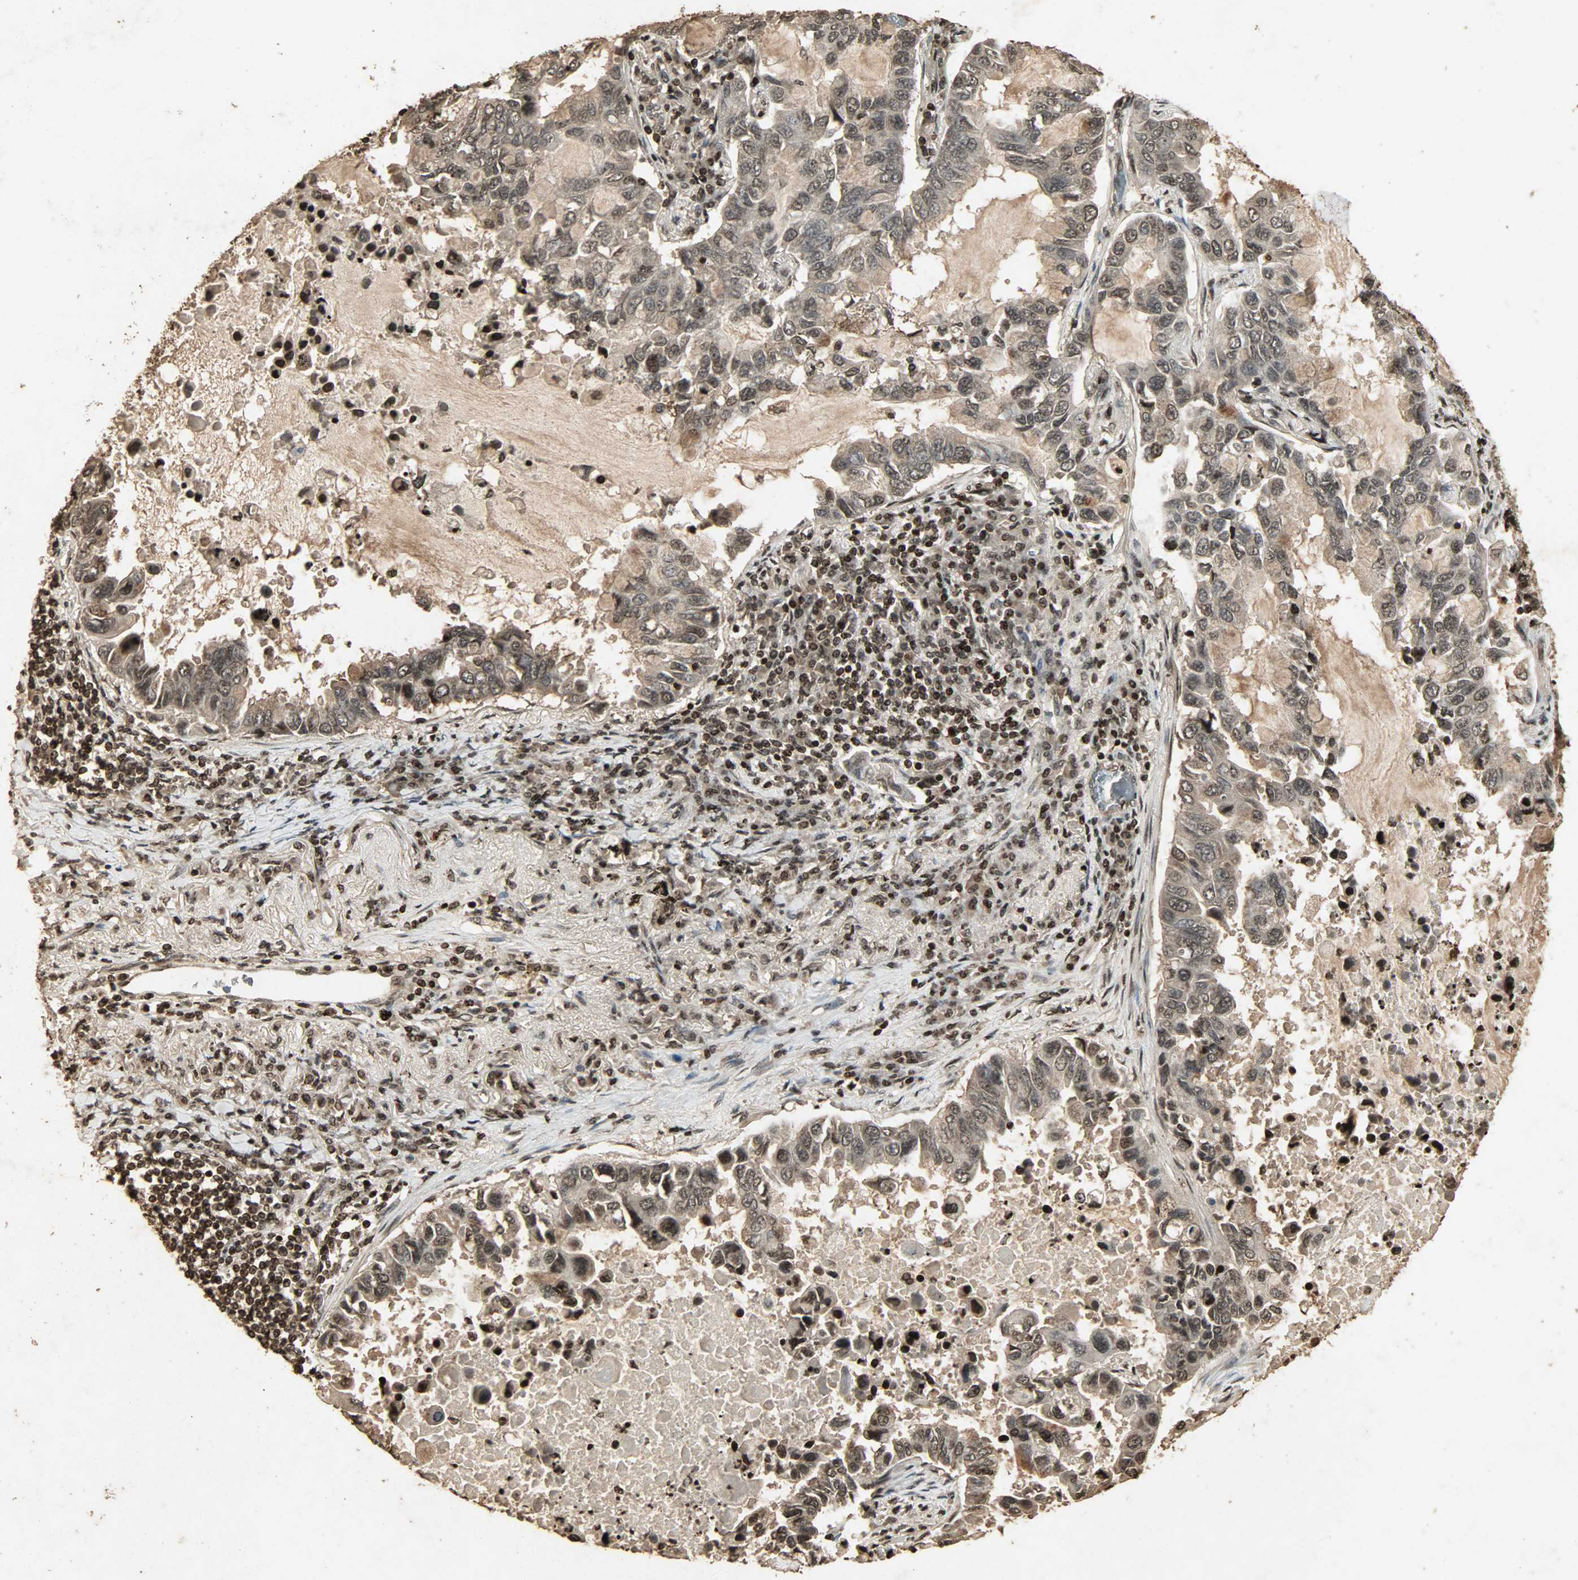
{"staining": {"intensity": "strong", "quantity": ">75%", "location": "cytoplasmic/membranous,nuclear"}, "tissue": "lung cancer", "cell_type": "Tumor cells", "image_type": "cancer", "snomed": [{"axis": "morphology", "description": "Adenocarcinoma, NOS"}, {"axis": "topography", "description": "Lung"}], "caption": "Lung cancer tissue reveals strong cytoplasmic/membranous and nuclear expression in approximately >75% of tumor cells The protein of interest is stained brown, and the nuclei are stained in blue (DAB IHC with brightfield microscopy, high magnification).", "gene": "PPP3R1", "patient": {"sex": "male", "age": 64}}